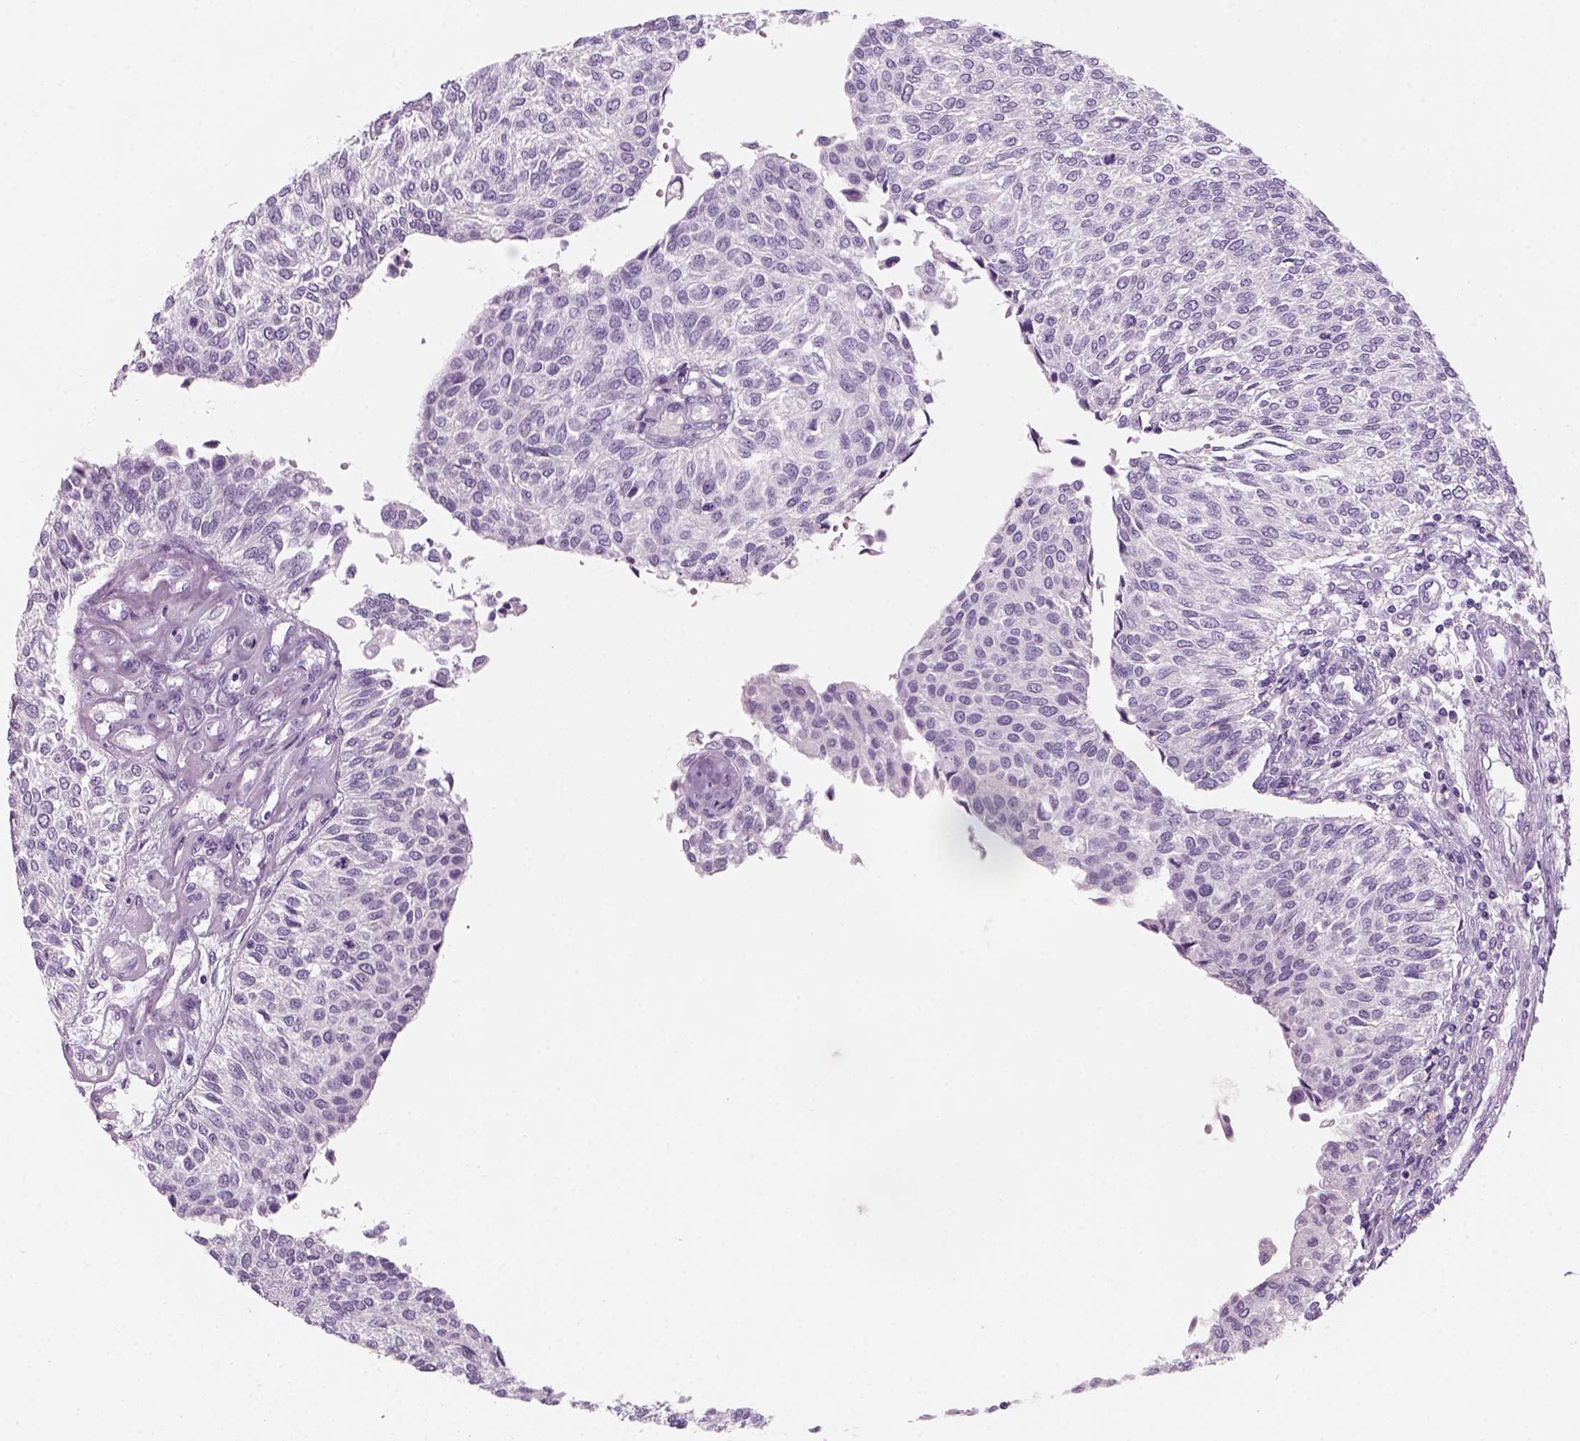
{"staining": {"intensity": "negative", "quantity": "none", "location": "none"}, "tissue": "urothelial cancer", "cell_type": "Tumor cells", "image_type": "cancer", "snomed": [{"axis": "morphology", "description": "Urothelial carcinoma, NOS"}, {"axis": "topography", "description": "Urinary bladder"}], "caption": "Photomicrograph shows no protein positivity in tumor cells of transitional cell carcinoma tissue.", "gene": "KRTAP11-1", "patient": {"sex": "male", "age": 55}}